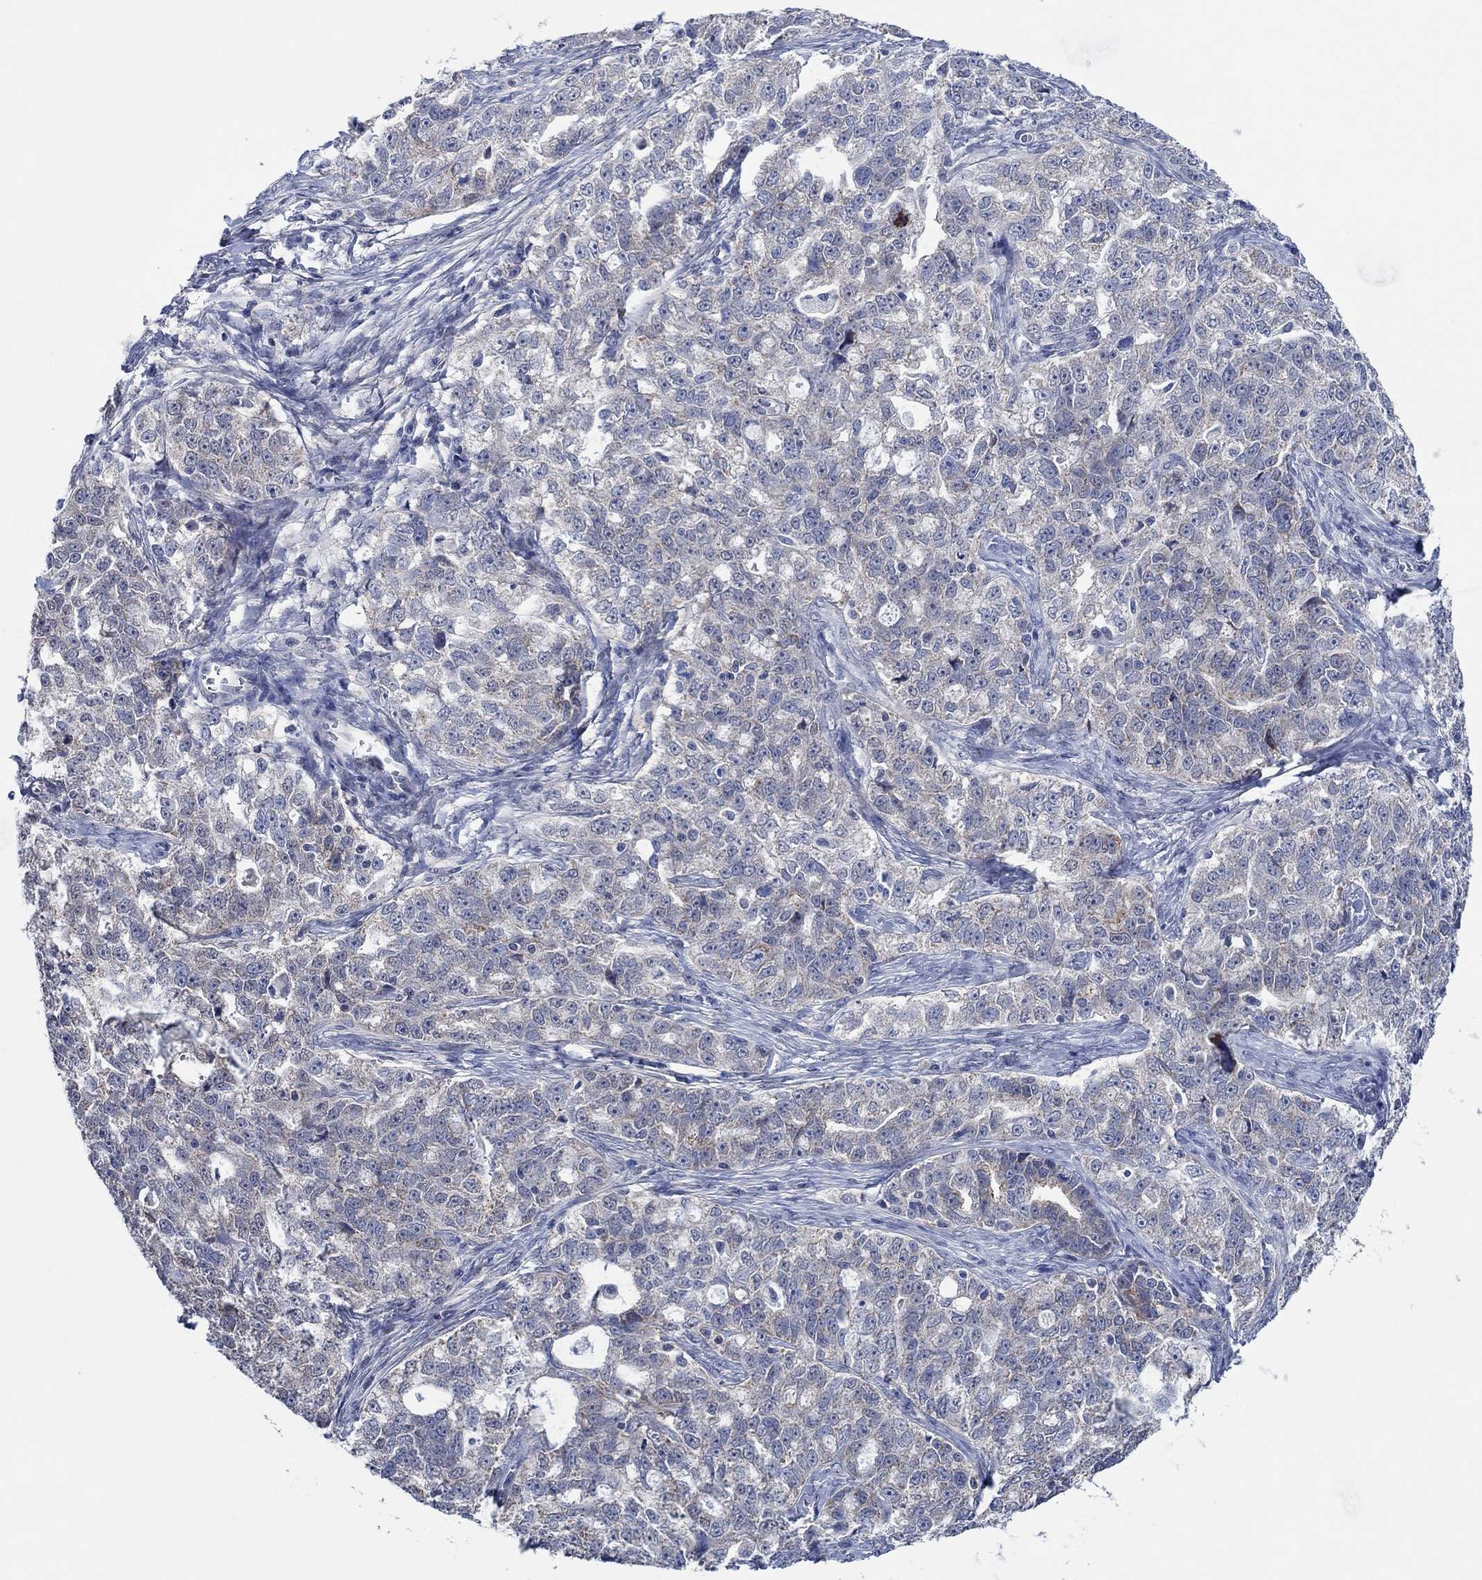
{"staining": {"intensity": "weak", "quantity": "25%-75%", "location": "cytoplasmic/membranous"}, "tissue": "ovarian cancer", "cell_type": "Tumor cells", "image_type": "cancer", "snomed": [{"axis": "morphology", "description": "Cystadenocarcinoma, serous, NOS"}, {"axis": "topography", "description": "Ovary"}], "caption": "Ovarian cancer (serous cystadenocarcinoma) stained with immunohistochemistry (IHC) demonstrates weak cytoplasmic/membranous expression in about 25%-75% of tumor cells.", "gene": "PRRT3", "patient": {"sex": "female", "age": 51}}